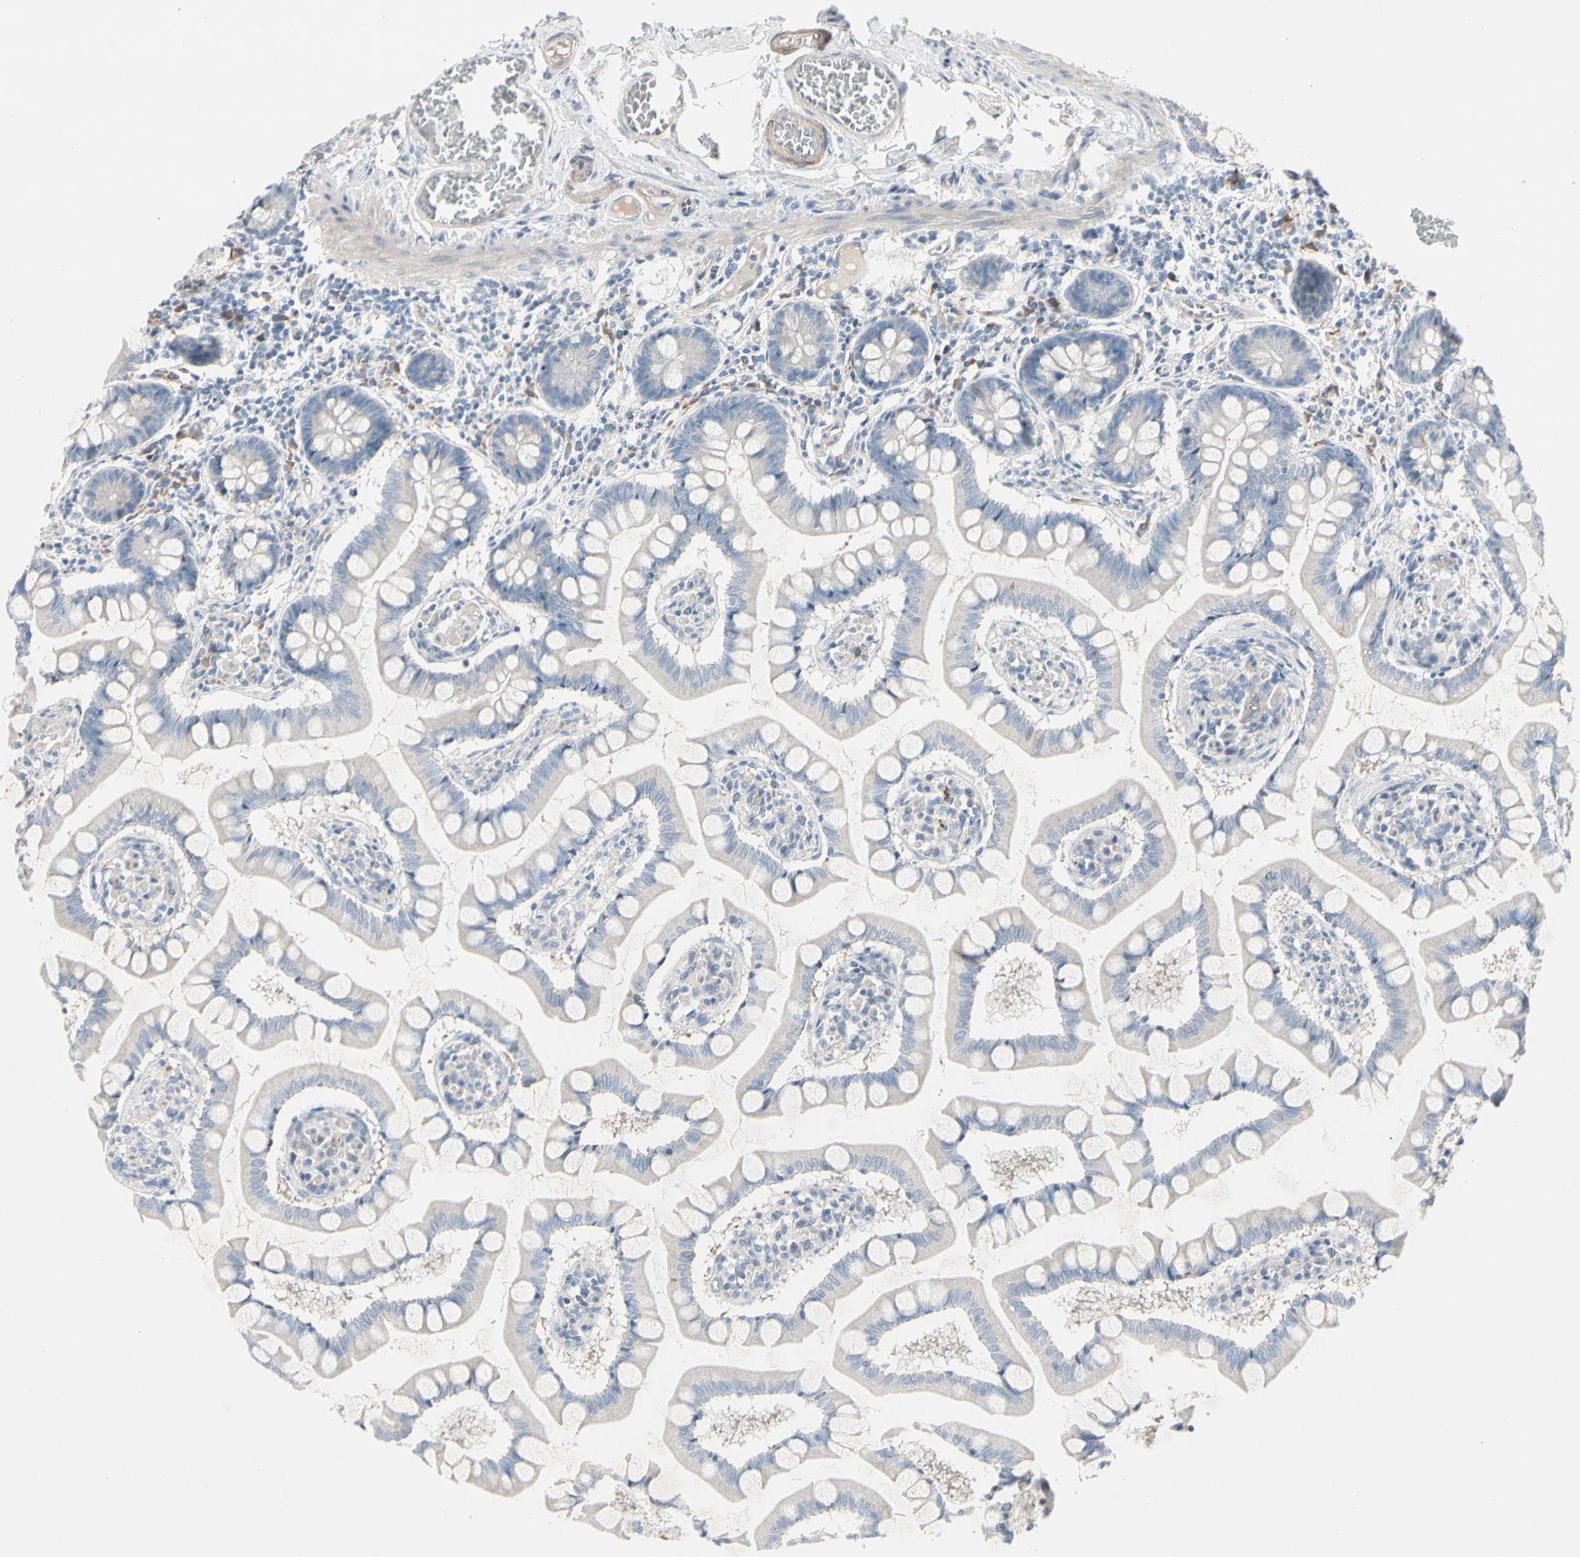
{"staining": {"intensity": "negative", "quantity": "none", "location": "none"}, "tissue": "small intestine", "cell_type": "Glandular cells", "image_type": "normal", "snomed": [{"axis": "morphology", "description": "Normal tissue, NOS"}, {"axis": "topography", "description": "Small intestine"}], "caption": "A micrograph of small intestine stained for a protein exhibits no brown staining in glandular cells. Brightfield microscopy of immunohistochemistry stained with DAB (3,3'-diaminobenzidine) (brown) and hematoxylin (blue), captured at high magnification.", "gene": "MAP2", "patient": {"sex": "male", "age": 41}}